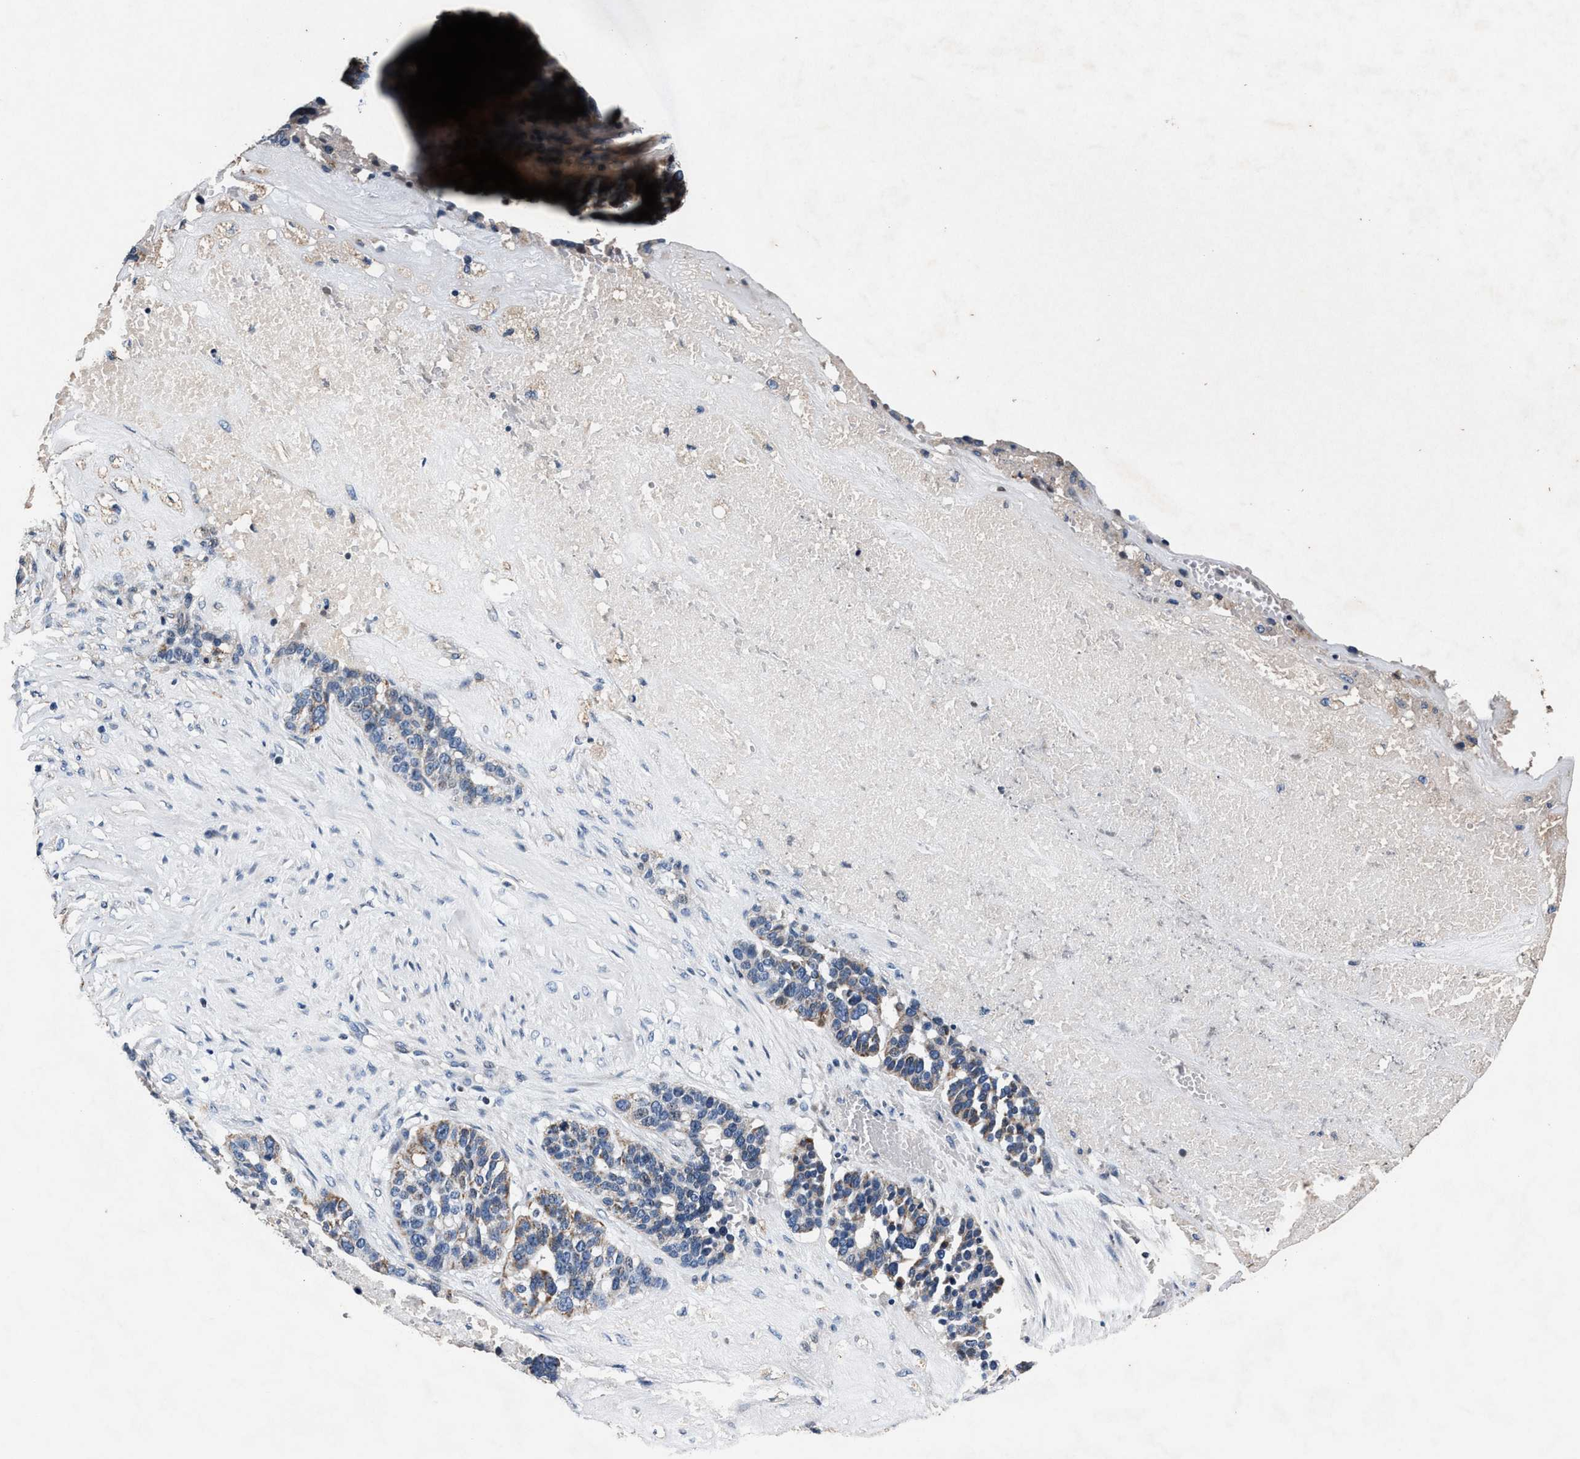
{"staining": {"intensity": "moderate", "quantity": "25%-75%", "location": "cytoplasmic/membranous"}, "tissue": "ovarian cancer", "cell_type": "Tumor cells", "image_type": "cancer", "snomed": [{"axis": "morphology", "description": "Cystadenocarcinoma, serous, NOS"}, {"axis": "topography", "description": "Ovary"}], "caption": "Ovarian serous cystadenocarcinoma stained with DAB immunohistochemistry (IHC) demonstrates medium levels of moderate cytoplasmic/membranous expression in approximately 25%-75% of tumor cells.", "gene": "PKD2L1", "patient": {"sex": "female", "age": 59}}